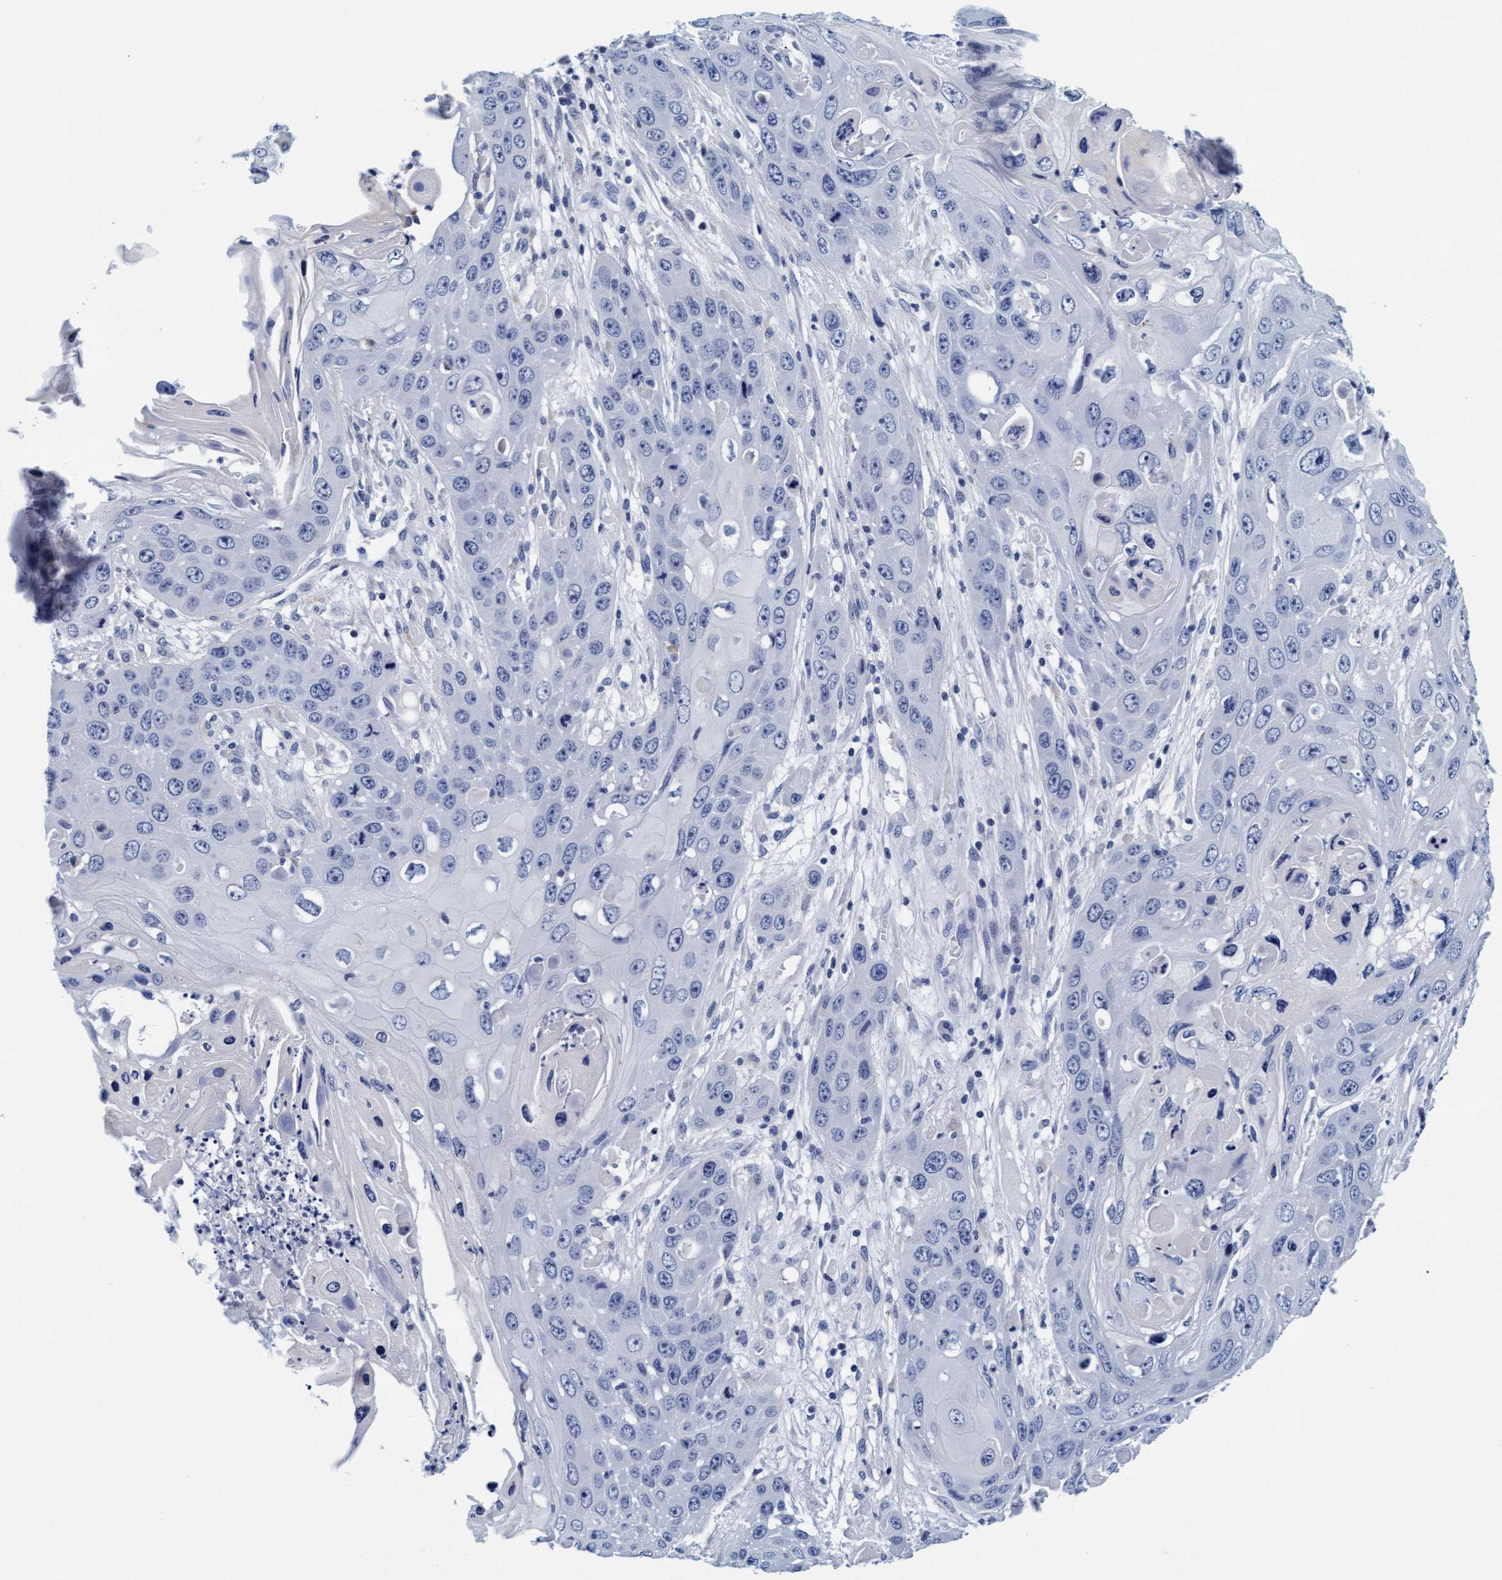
{"staining": {"intensity": "negative", "quantity": "none", "location": "none"}, "tissue": "skin cancer", "cell_type": "Tumor cells", "image_type": "cancer", "snomed": [{"axis": "morphology", "description": "Squamous cell carcinoma, NOS"}, {"axis": "topography", "description": "Skin"}], "caption": "Tumor cells are negative for protein expression in human skin cancer (squamous cell carcinoma).", "gene": "ARSG", "patient": {"sex": "male", "age": 55}}